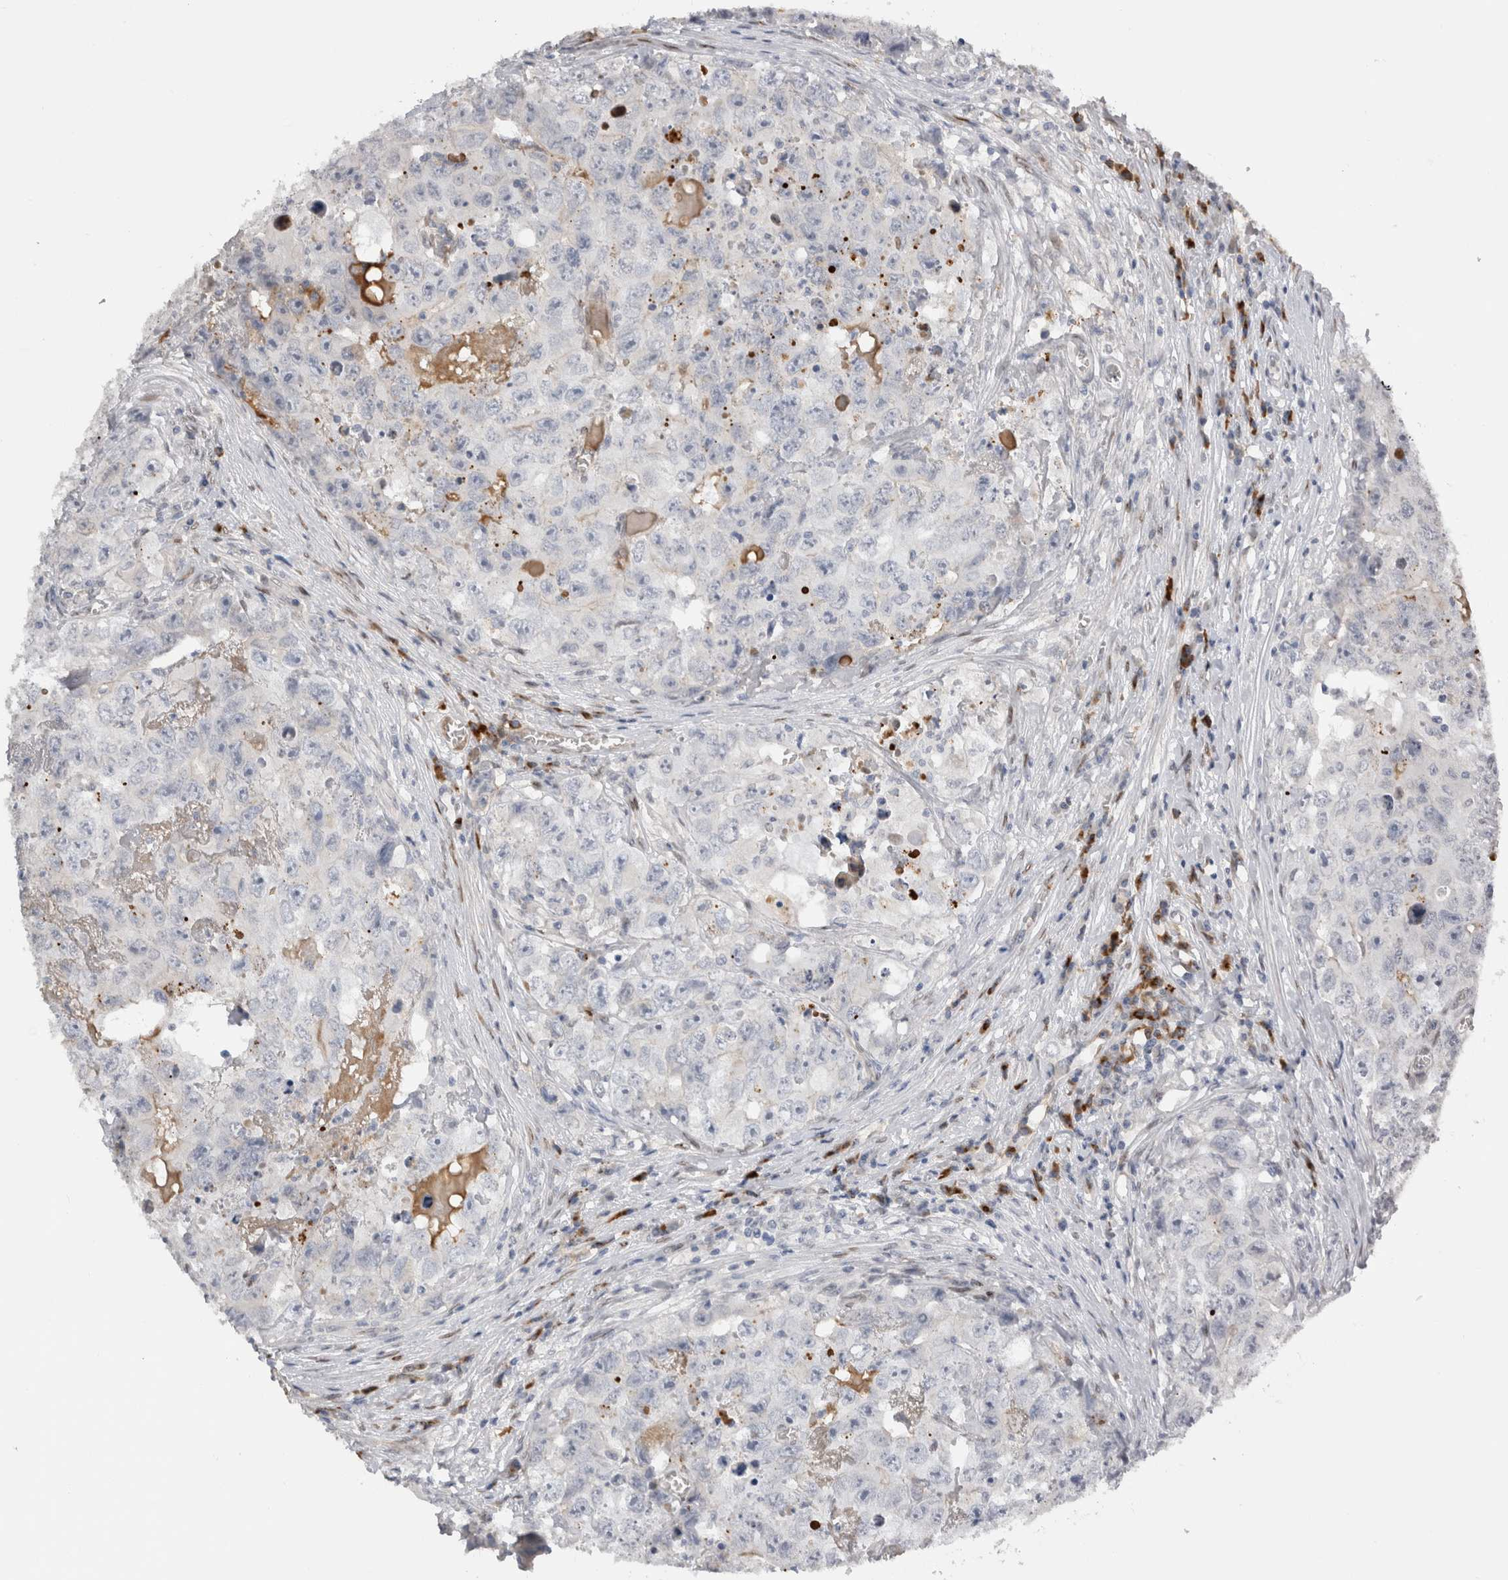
{"staining": {"intensity": "negative", "quantity": "none", "location": "none"}, "tissue": "testis cancer", "cell_type": "Tumor cells", "image_type": "cancer", "snomed": [{"axis": "morphology", "description": "Seminoma, NOS"}, {"axis": "morphology", "description": "Carcinoma, Embryonal, NOS"}, {"axis": "topography", "description": "Testis"}], "caption": "Testis seminoma was stained to show a protein in brown. There is no significant expression in tumor cells.", "gene": "DMTN", "patient": {"sex": "male", "age": 43}}